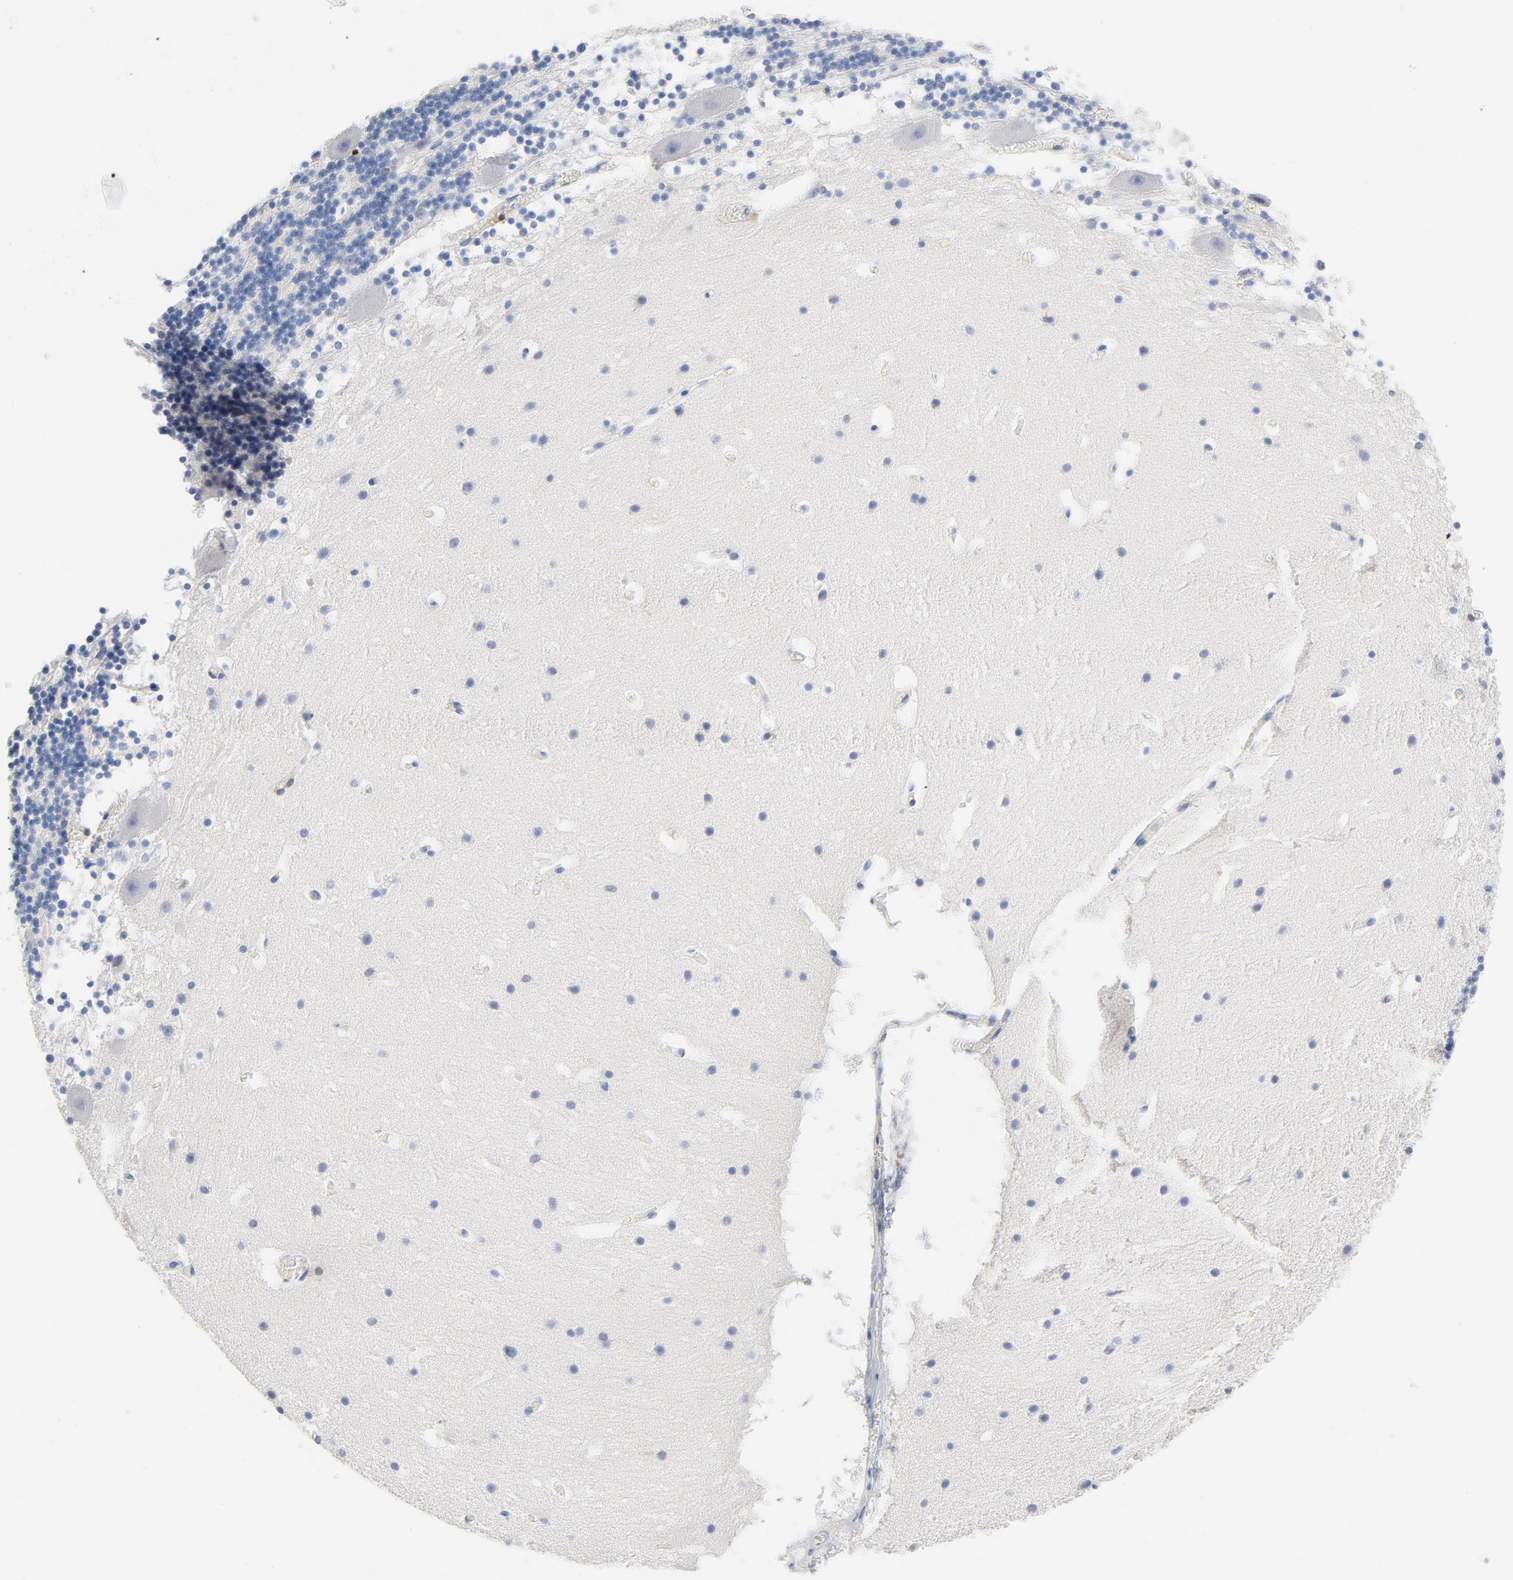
{"staining": {"intensity": "negative", "quantity": "none", "location": "none"}, "tissue": "cerebellum", "cell_type": "Cells in granular layer", "image_type": "normal", "snomed": [{"axis": "morphology", "description": "Normal tissue, NOS"}, {"axis": "topography", "description": "Cerebellum"}], "caption": "Unremarkable cerebellum was stained to show a protein in brown. There is no significant positivity in cells in granular layer.", "gene": "NCF1", "patient": {"sex": "male", "age": 45}}